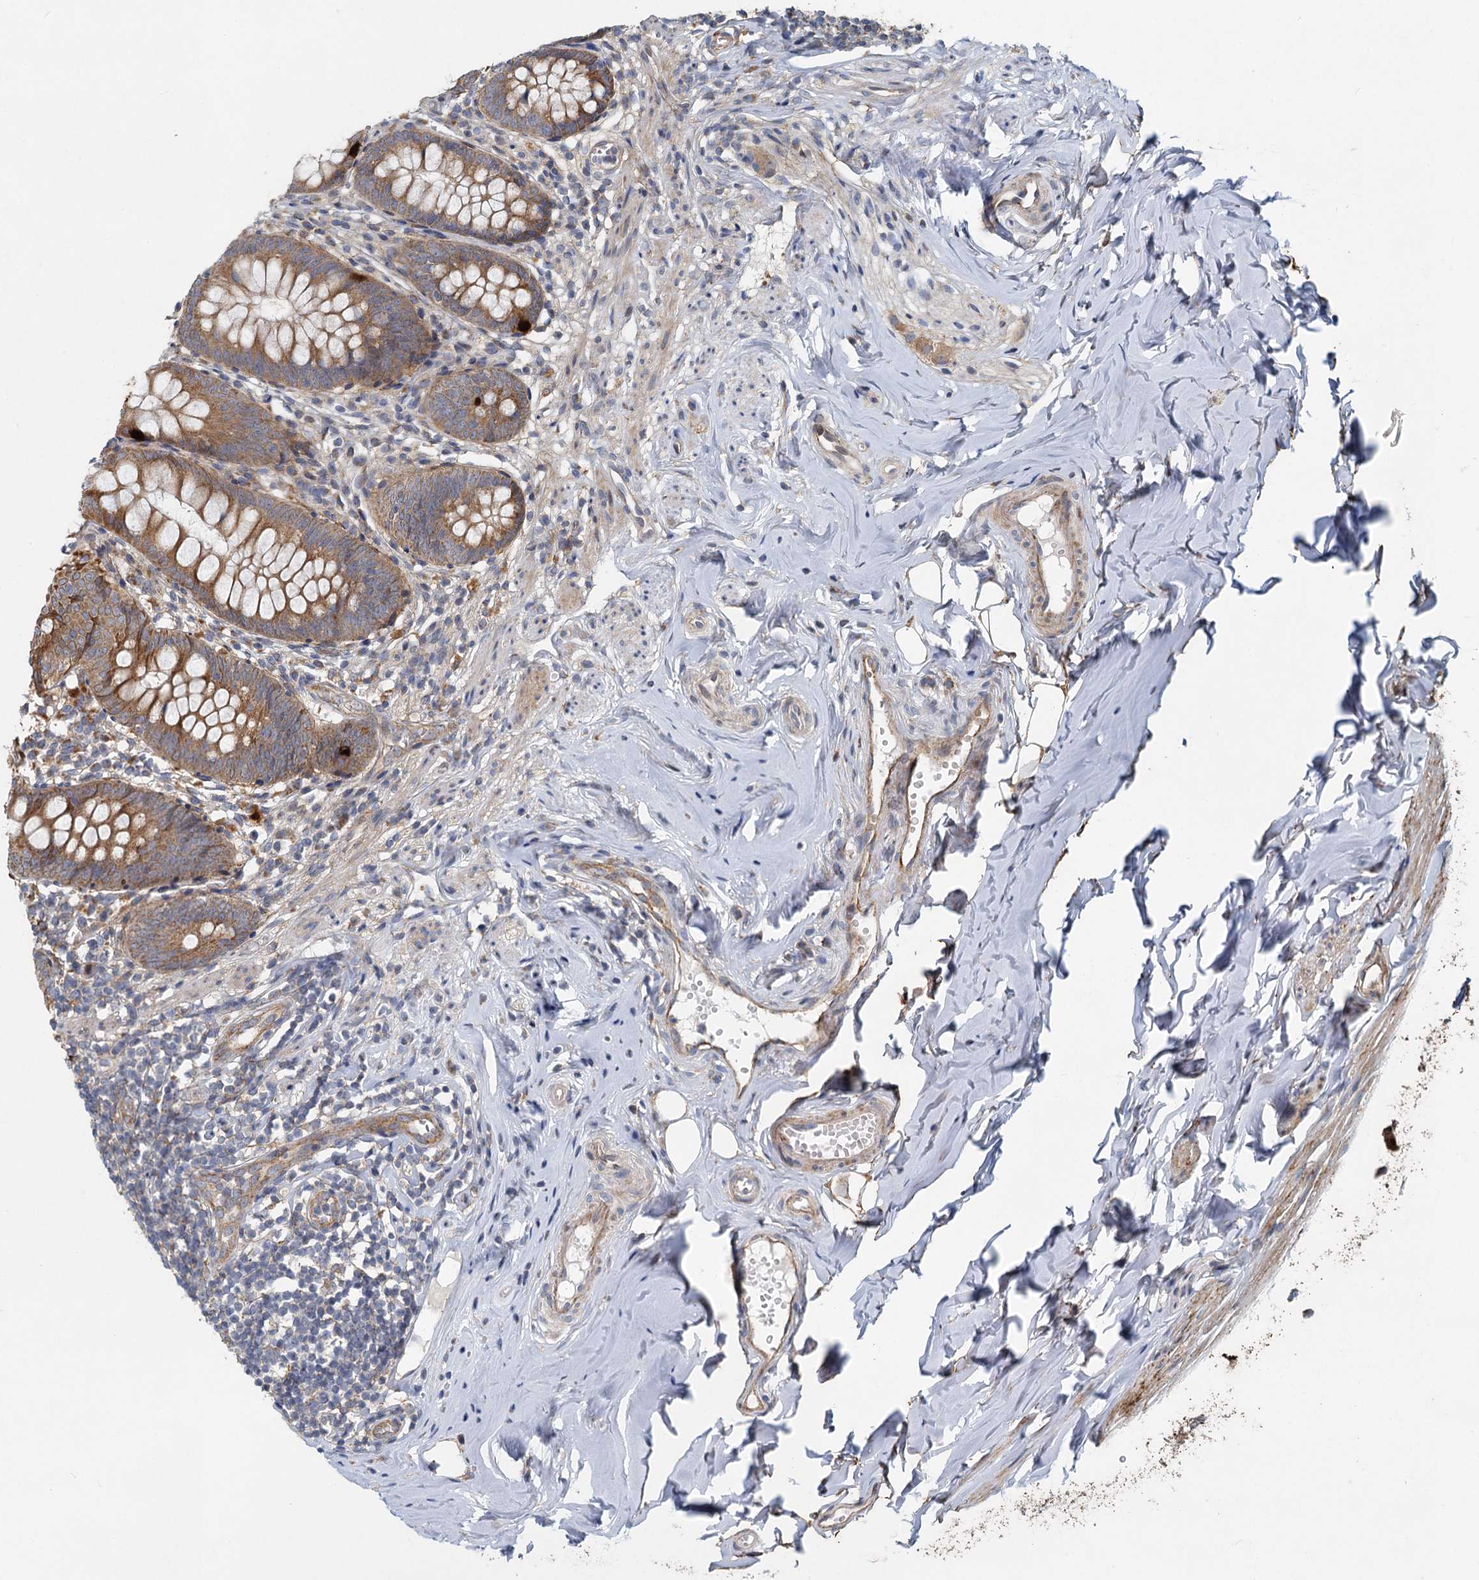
{"staining": {"intensity": "moderate", "quantity": ">75%", "location": "cytoplasmic/membranous"}, "tissue": "appendix", "cell_type": "Glandular cells", "image_type": "normal", "snomed": [{"axis": "morphology", "description": "Normal tissue, NOS"}, {"axis": "topography", "description": "Appendix"}], "caption": "Brown immunohistochemical staining in normal appendix demonstrates moderate cytoplasmic/membranous staining in about >75% of glandular cells. Using DAB (3,3'-diaminobenzidine) (brown) and hematoxylin (blue) stains, captured at high magnification using brightfield microscopy.", "gene": "ADCY2", "patient": {"sex": "female", "age": 51}}